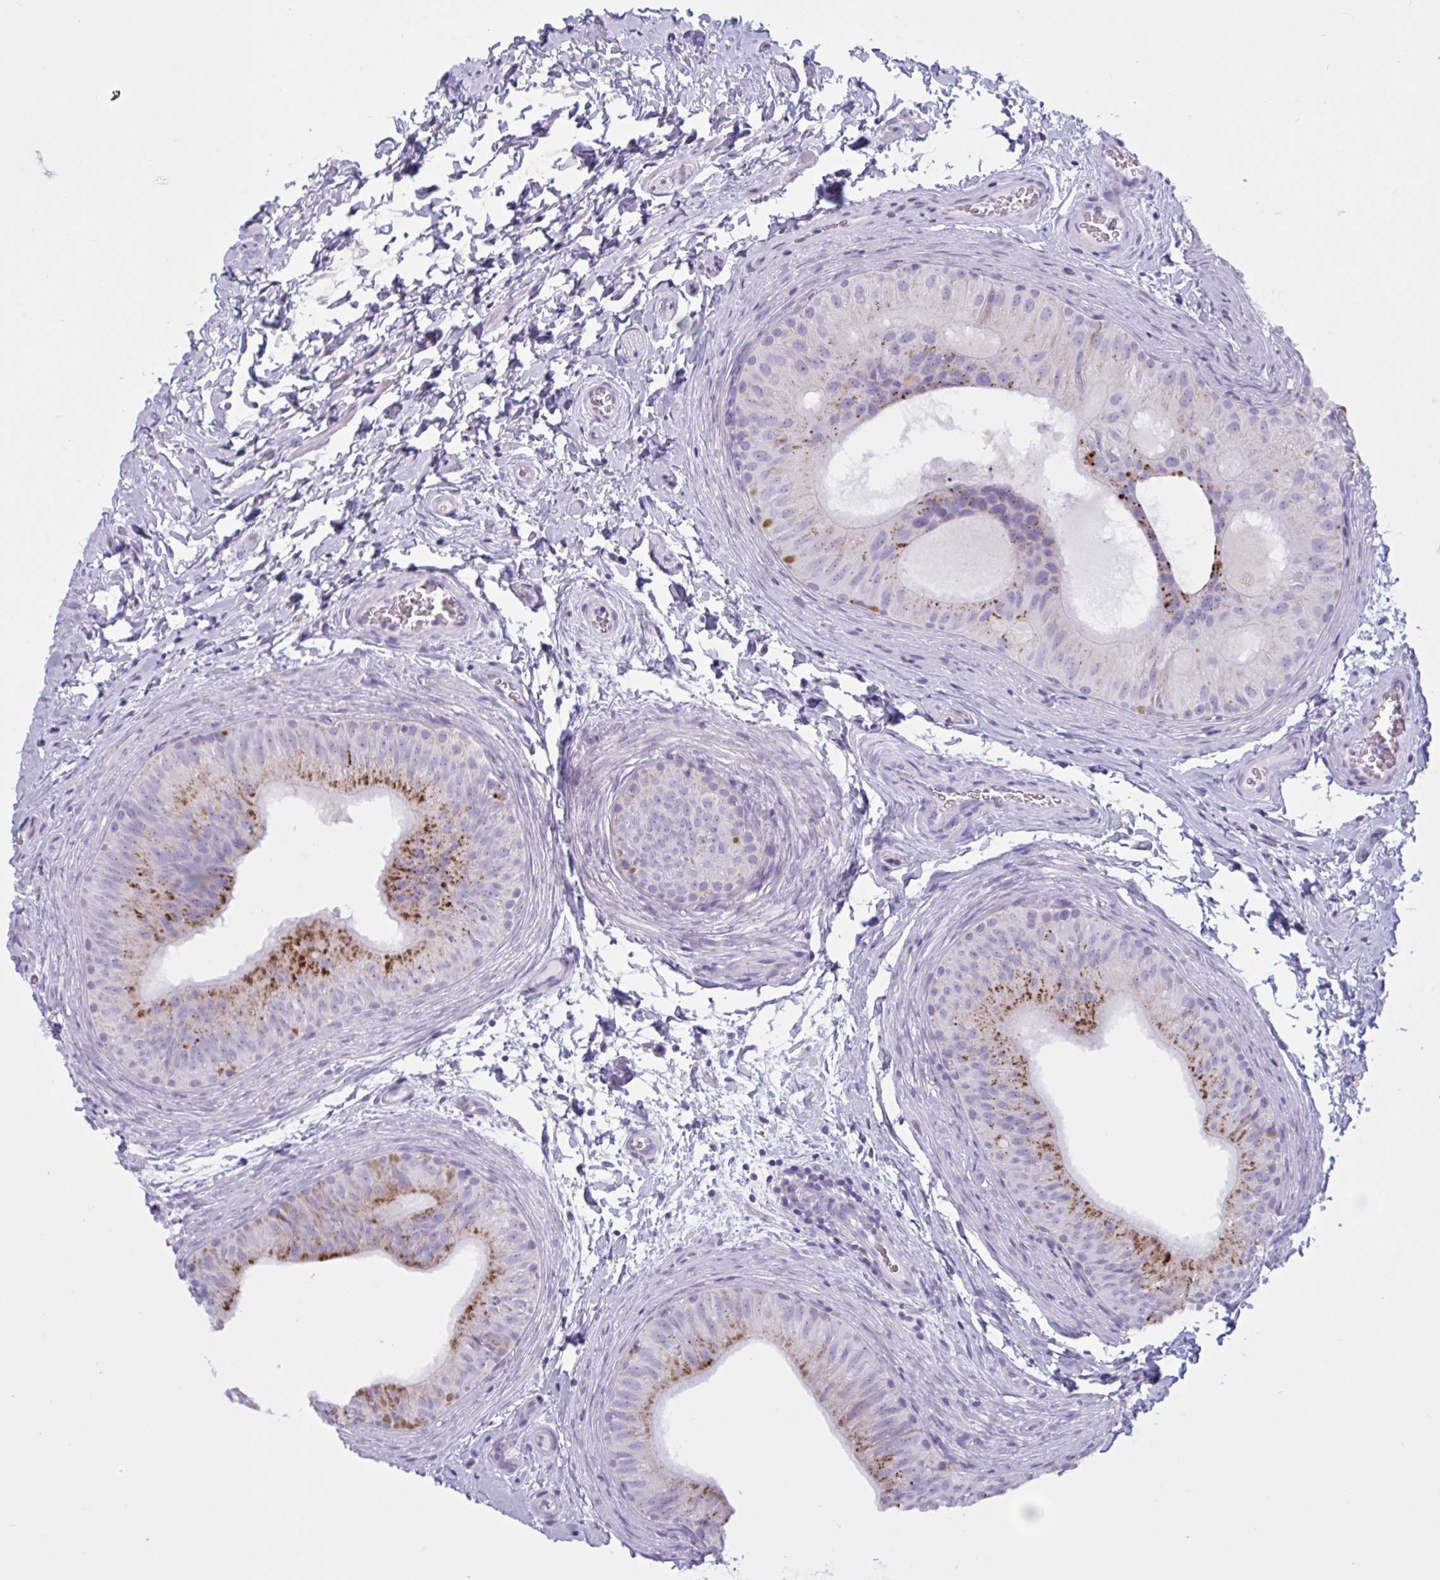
{"staining": {"intensity": "moderate", "quantity": "25%-75%", "location": "cytoplasmic/membranous"}, "tissue": "epididymis", "cell_type": "Glandular cells", "image_type": "normal", "snomed": [{"axis": "morphology", "description": "Normal tissue, NOS"}, {"axis": "topography", "description": "Epididymis"}], "caption": "A photomicrograph of epididymis stained for a protein displays moderate cytoplasmic/membranous brown staining in glandular cells. The protein of interest is stained brown, and the nuclei are stained in blue (DAB IHC with brightfield microscopy, high magnification).", "gene": "ATG9A", "patient": {"sex": "male", "age": 24}}